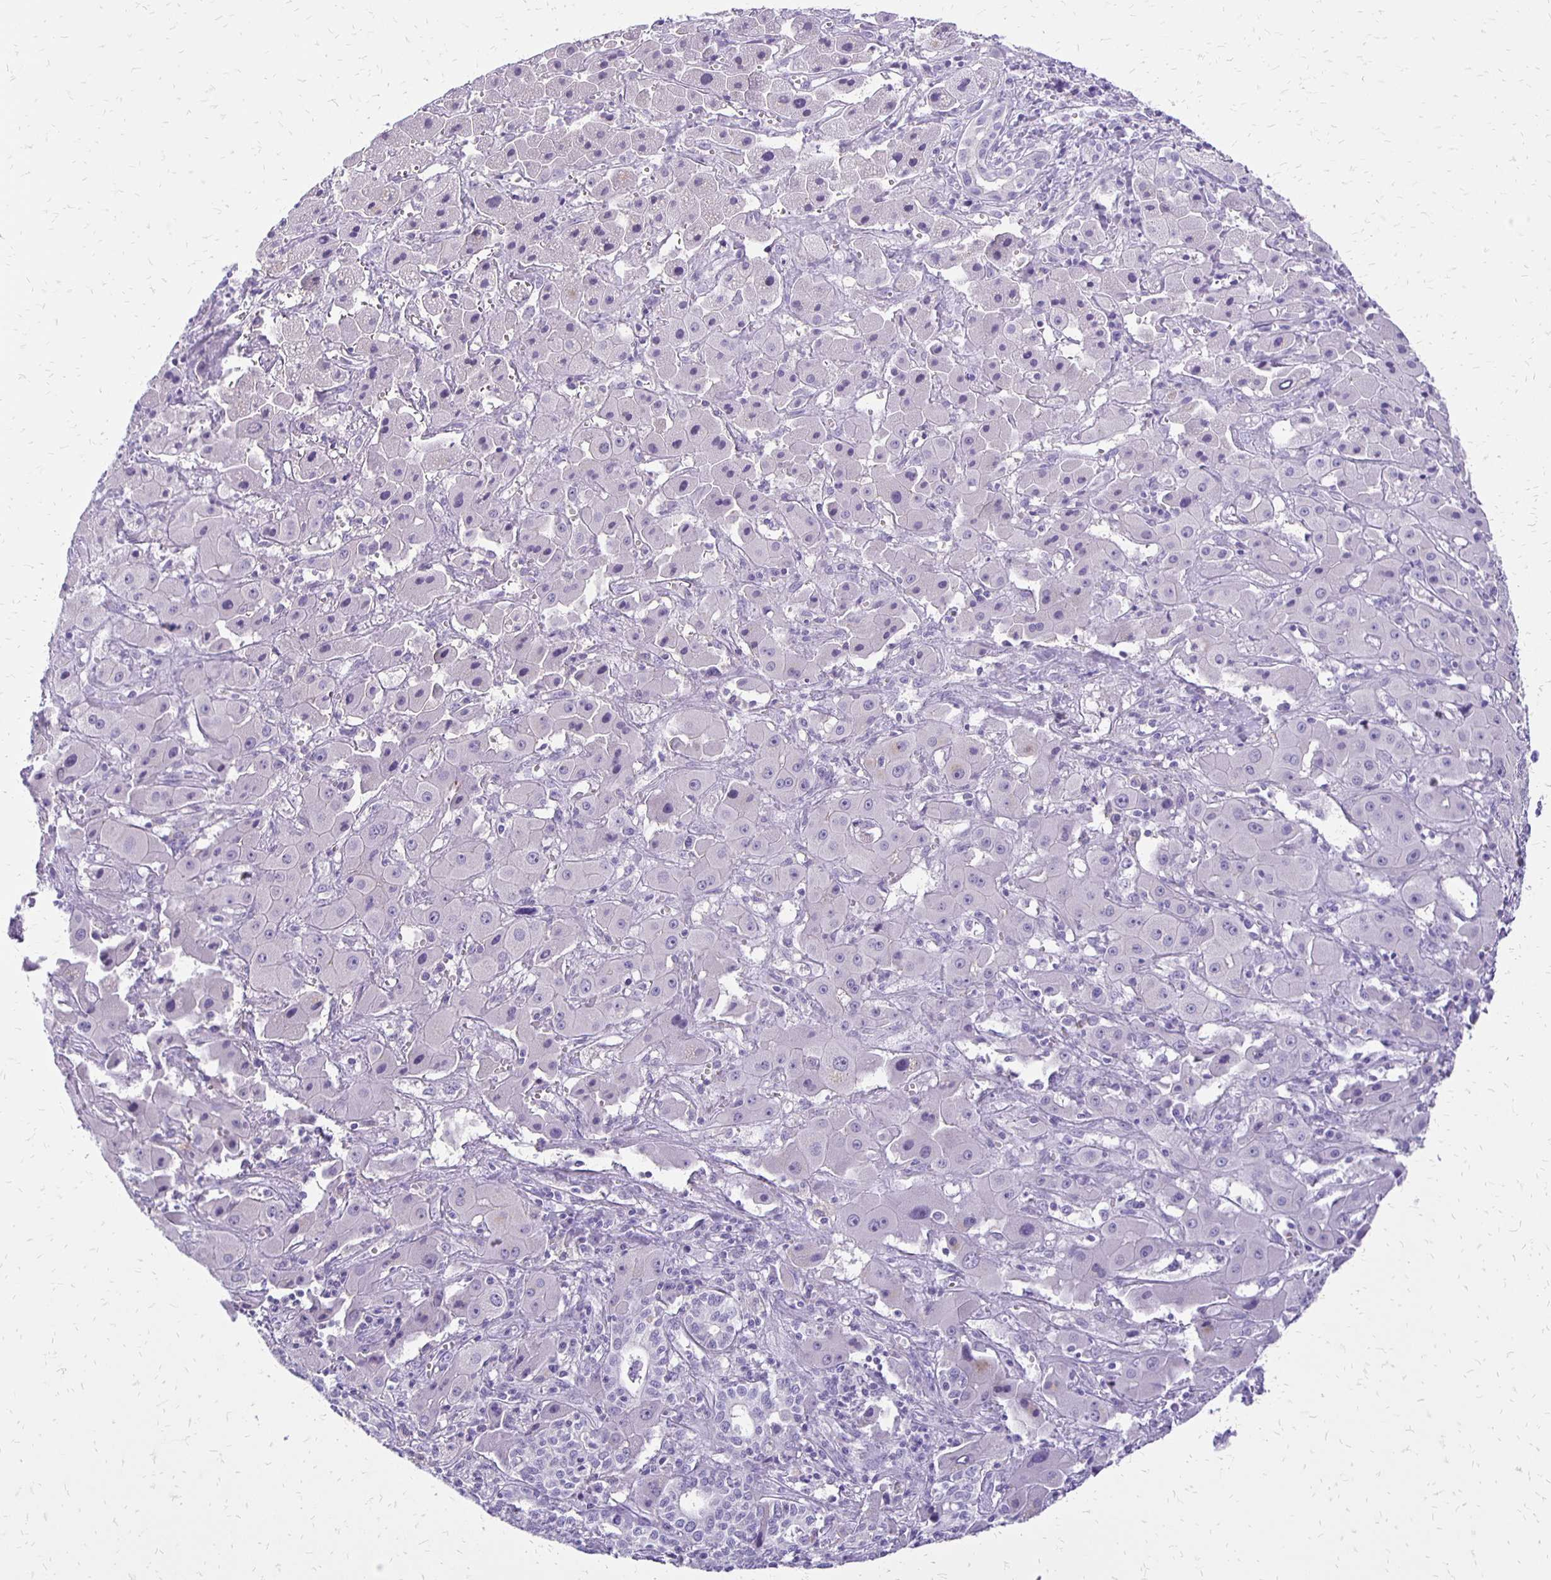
{"staining": {"intensity": "negative", "quantity": "none", "location": "none"}, "tissue": "liver cancer", "cell_type": "Tumor cells", "image_type": "cancer", "snomed": [{"axis": "morphology", "description": "Cholangiocarcinoma"}, {"axis": "topography", "description": "Liver"}], "caption": "IHC of liver cancer (cholangiocarcinoma) exhibits no expression in tumor cells.", "gene": "ANKRD45", "patient": {"sex": "female", "age": 61}}